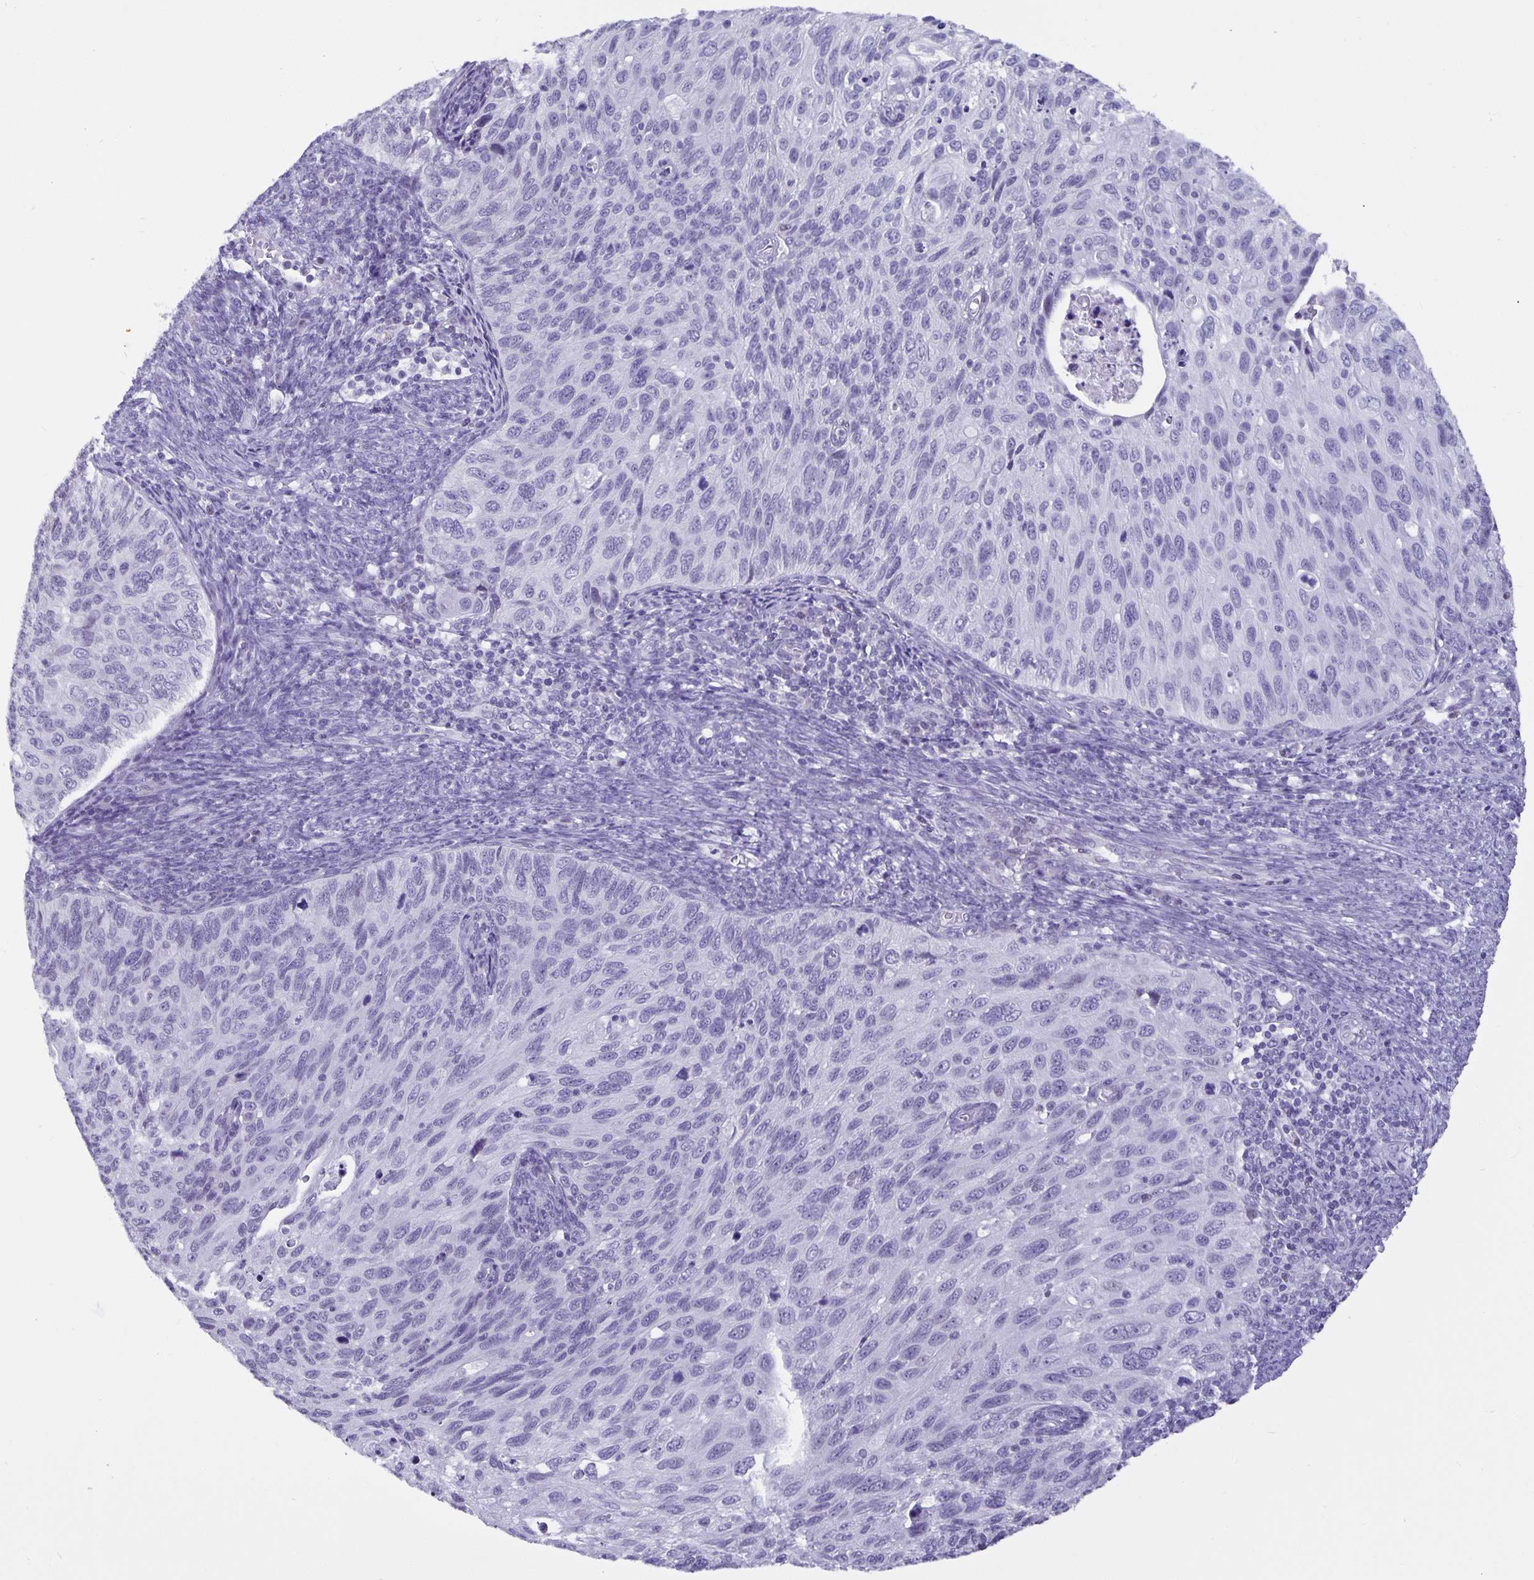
{"staining": {"intensity": "negative", "quantity": "none", "location": "none"}, "tissue": "cervical cancer", "cell_type": "Tumor cells", "image_type": "cancer", "snomed": [{"axis": "morphology", "description": "Squamous cell carcinoma, NOS"}, {"axis": "topography", "description": "Cervix"}], "caption": "Tumor cells show no significant protein expression in cervical squamous cell carcinoma. (Brightfield microscopy of DAB immunohistochemistry (IHC) at high magnification).", "gene": "OLIG2", "patient": {"sex": "female", "age": 70}}